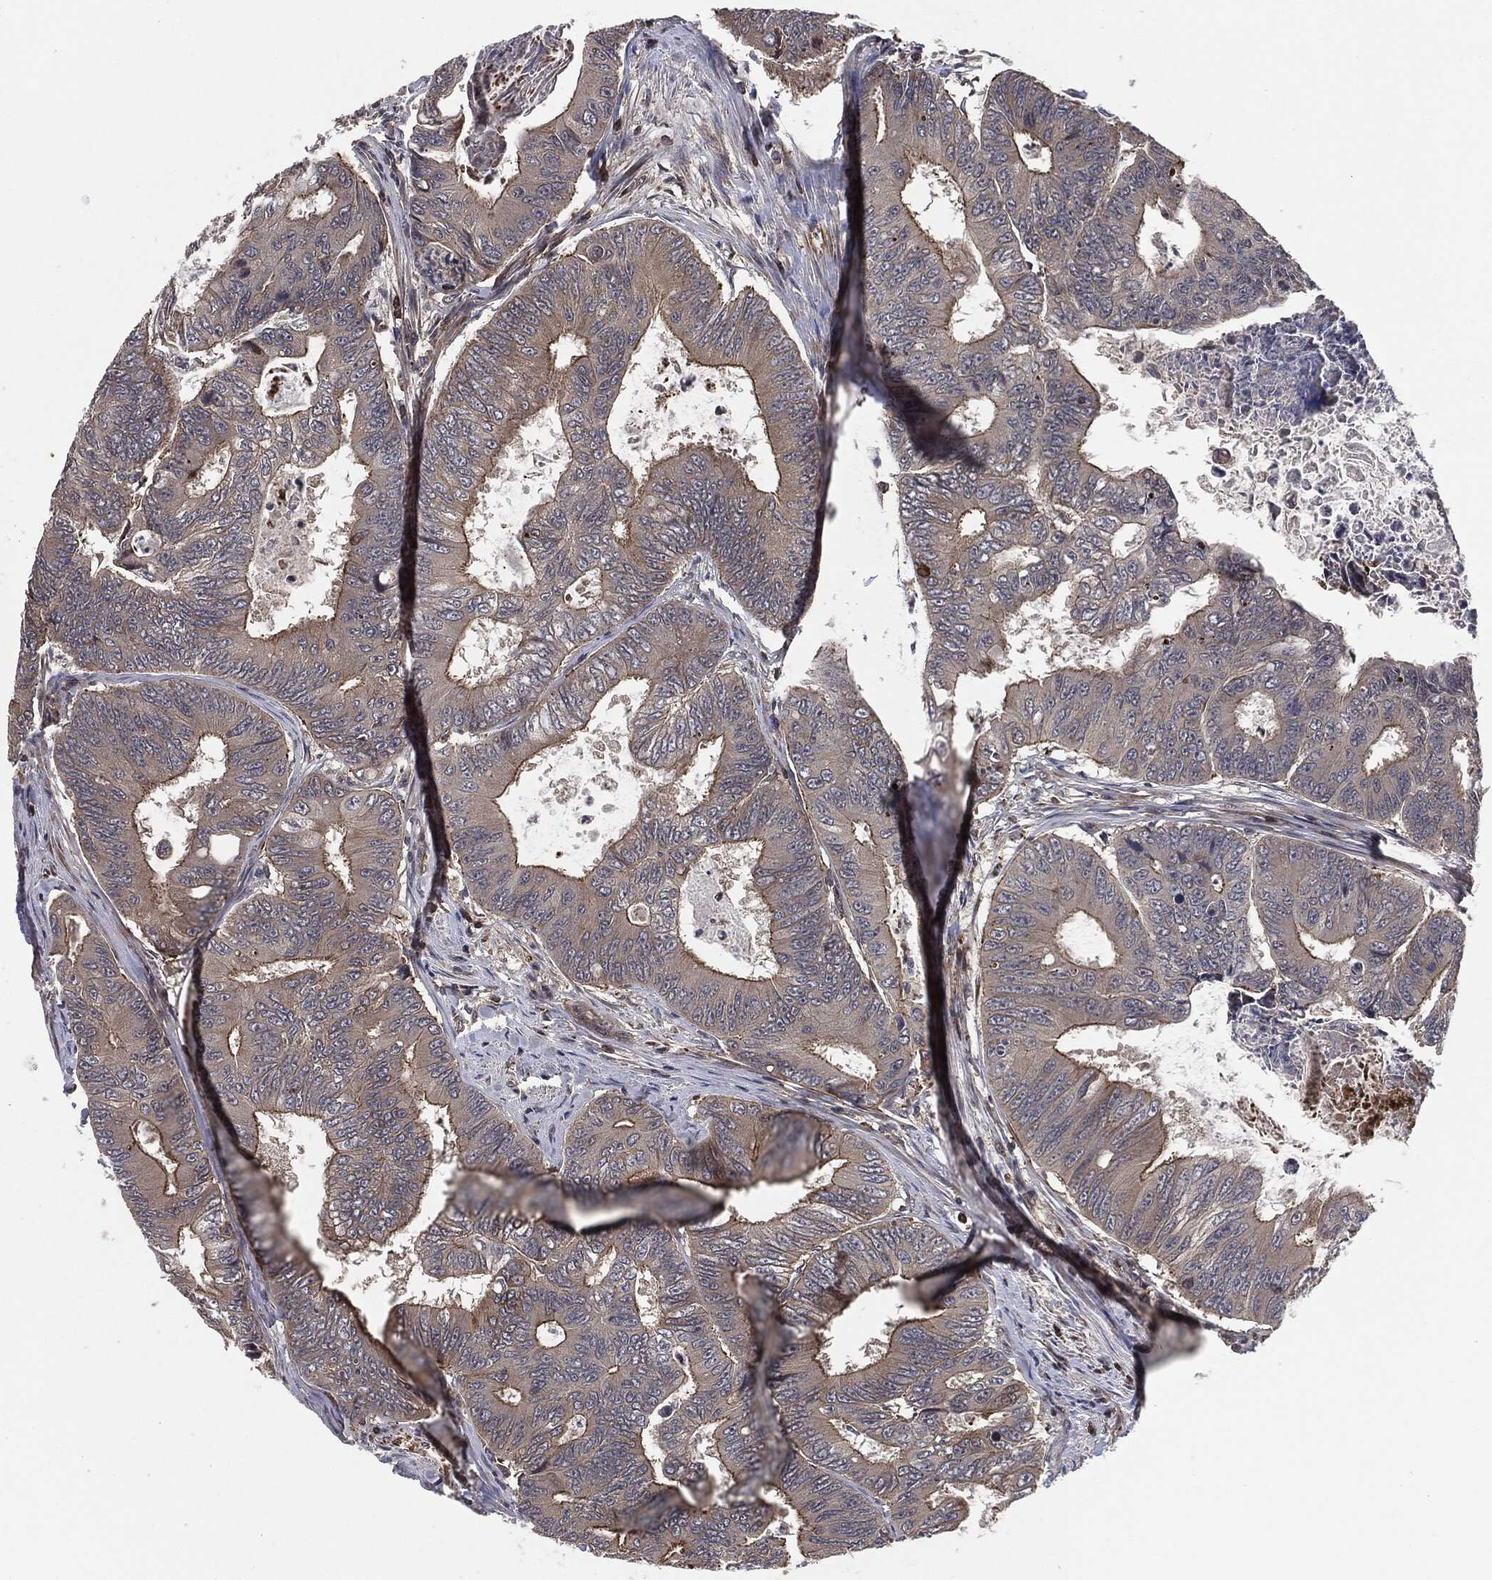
{"staining": {"intensity": "moderate", "quantity": "25%-75%", "location": "cytoplasmic/membranous"}, "tissue": "colorectal cancer", "cell_type": "Tumor cells", "image_type": "cancer", "snomed": [{"axis": "morphology", "description": "Adenocarcinoma, NOS"}, {"axis": "topography", "description": "Colon"}], "caption": "Immunohistochemistry (IHC) of human adenocarcinoma (colorectal) exhibits medium levels of moderate cytoplasmic/membranous expression in about 25%-75% of tumor cells.", "gene": "UBR1", "patient": {"sex": "female", "age": 48}}